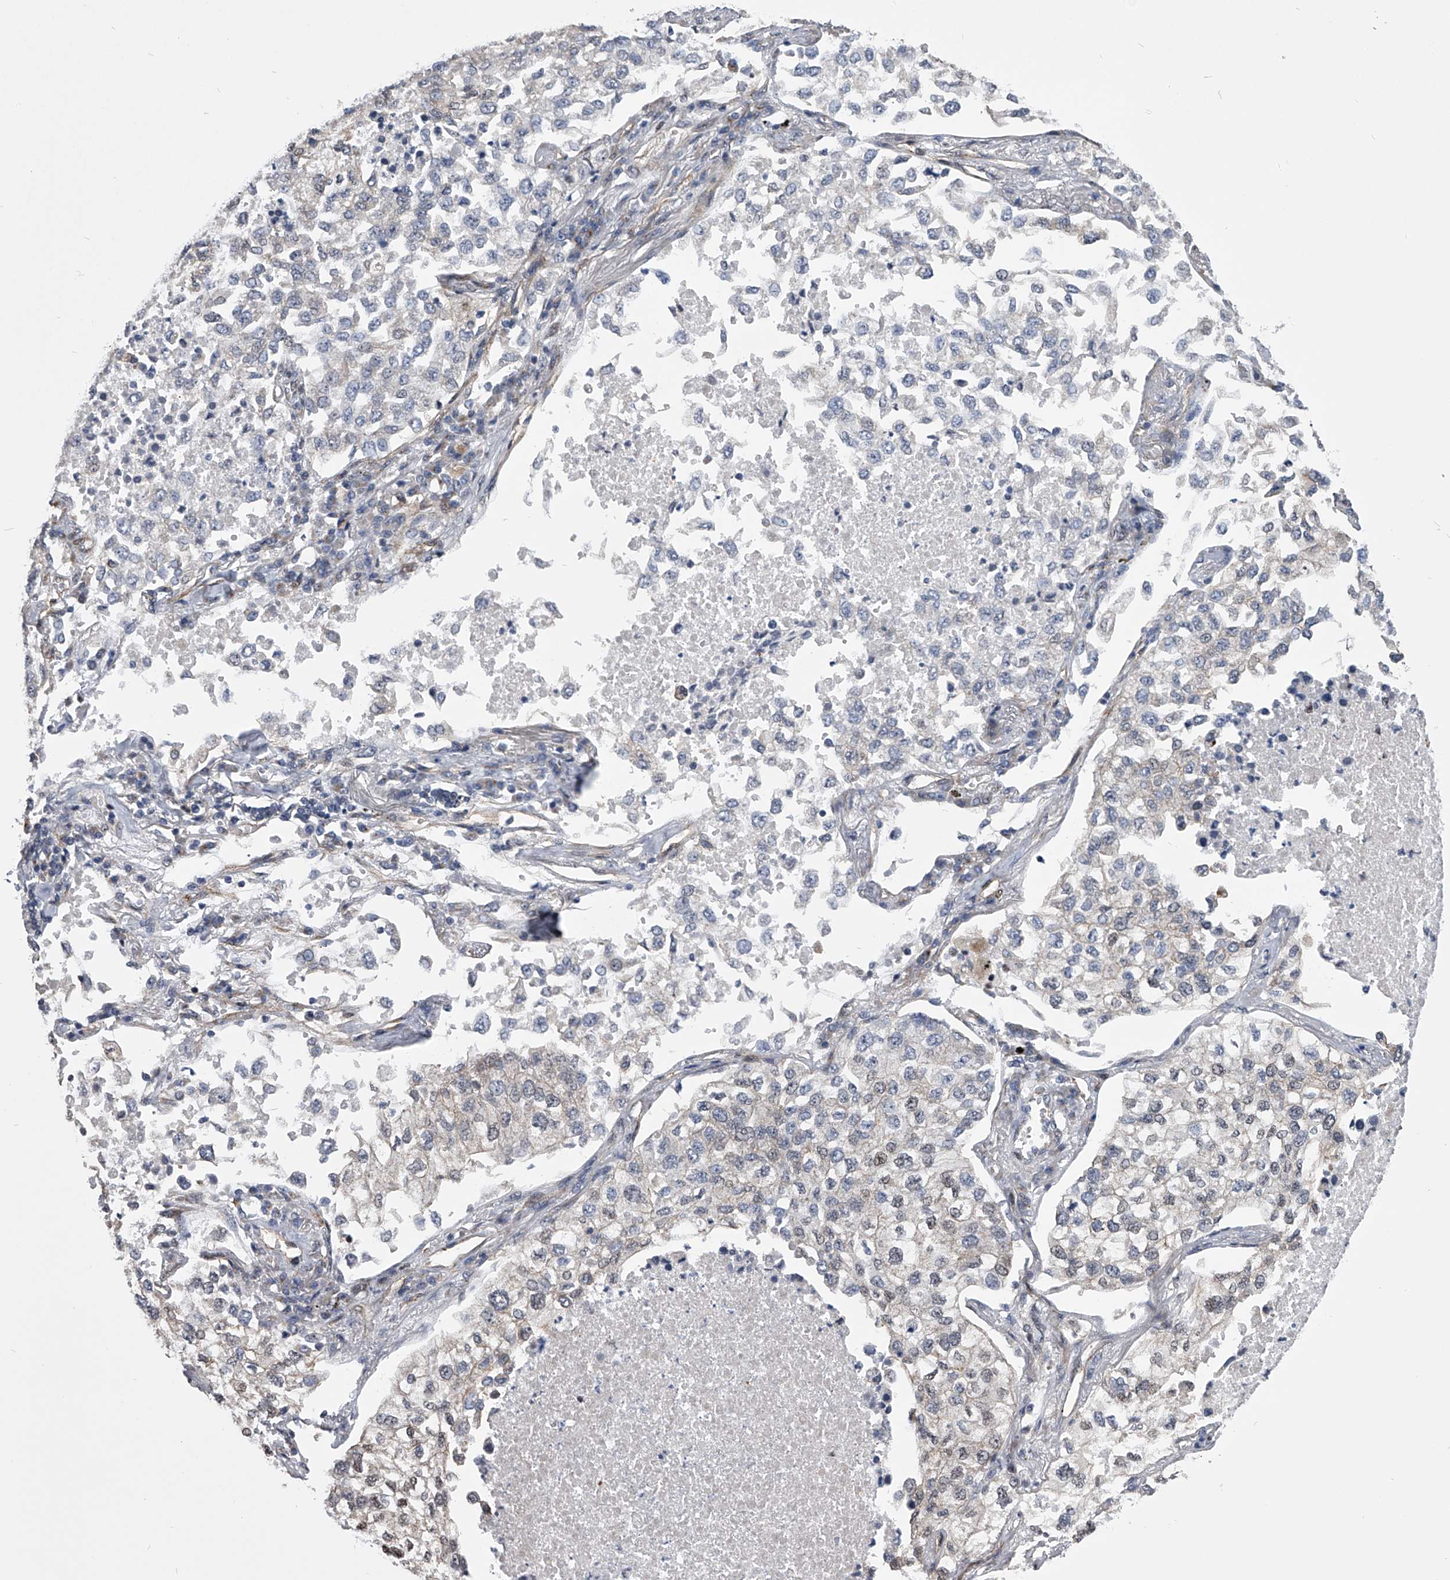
{"staining": {"intensity": "negative", "quantity": "none", "location": "none"}, "tissue": "lung cancer", "cell_type": "Tumor cells", "image_type": "cancer", "snomed": [{"axis": "morphology", "description": "Adenocarcinoma, NOS"}, {"axis": "topography", "description": "Lung"}], "caption": "Immunohistochemical staining of human lung cancer displays no significant expression in tumor cells.", "gene": "ZNF76", "patient": {"sex": "male", "age": 63}}